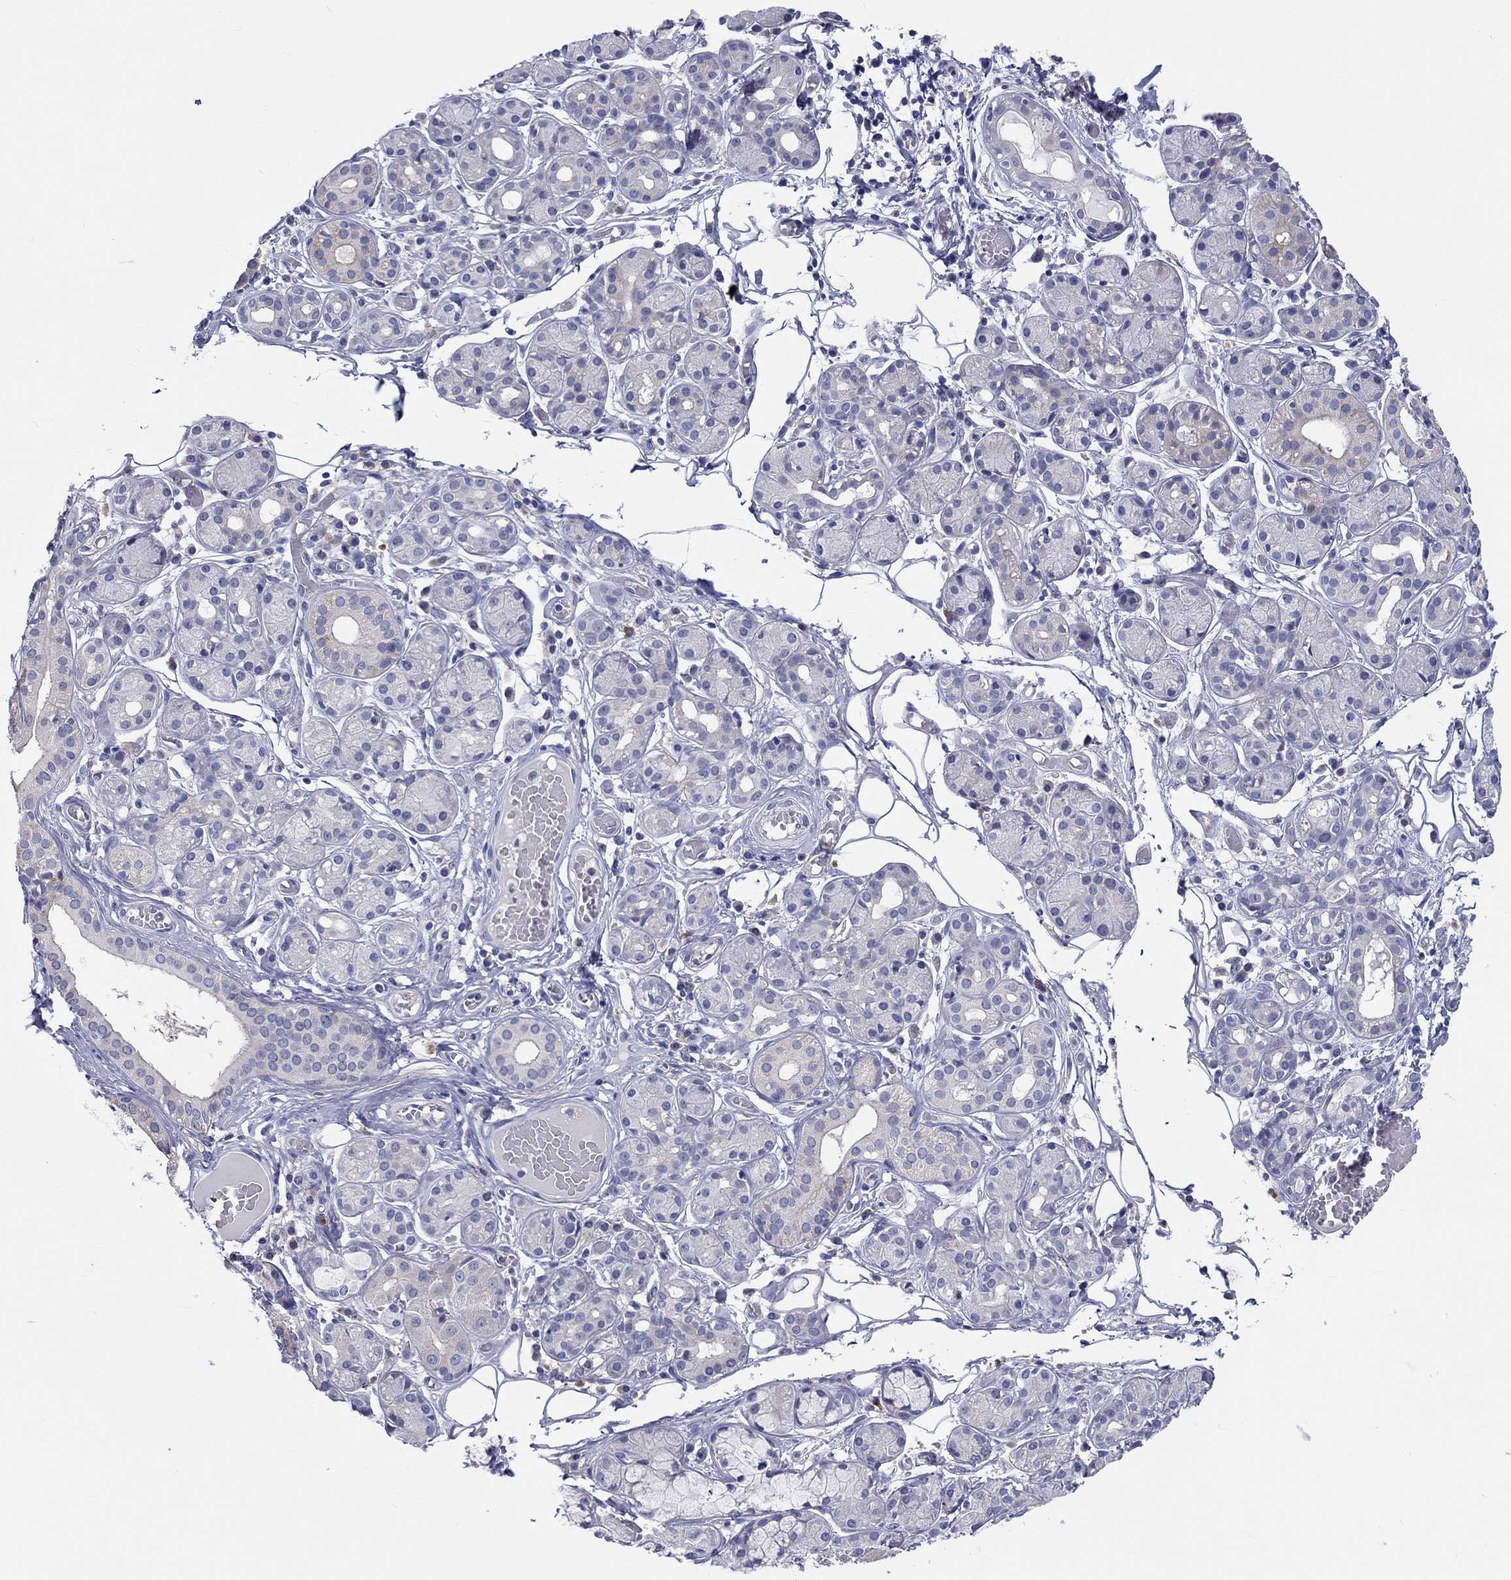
{"staining": {"intensity": "negative", "quantity": "none", "location": "none"}, "tissue": "salivary gland", "cell_type": "Glandular cells", "image_type": "normal", "snomed": [{"axis": "morphology", "description": "Normal tissue, NOS"}, {"axis": "topography", "description": "Salivary gland"}, {"axis": "topography", "description": "Peripheral nerve tissue"}], "caption": "The immunohistochemistry photomicrograph has no significant positivity in glandular cells of salivary gland. The staining was performed using DAB (3,3'-diaminobenzidine) to visualize the protein expression in brown, while the nuclei were stained in blue with hematoxylin (Magnification: 20x).", "gene": "ABCG4", "patient": {"sex": "male", "age": 71}}